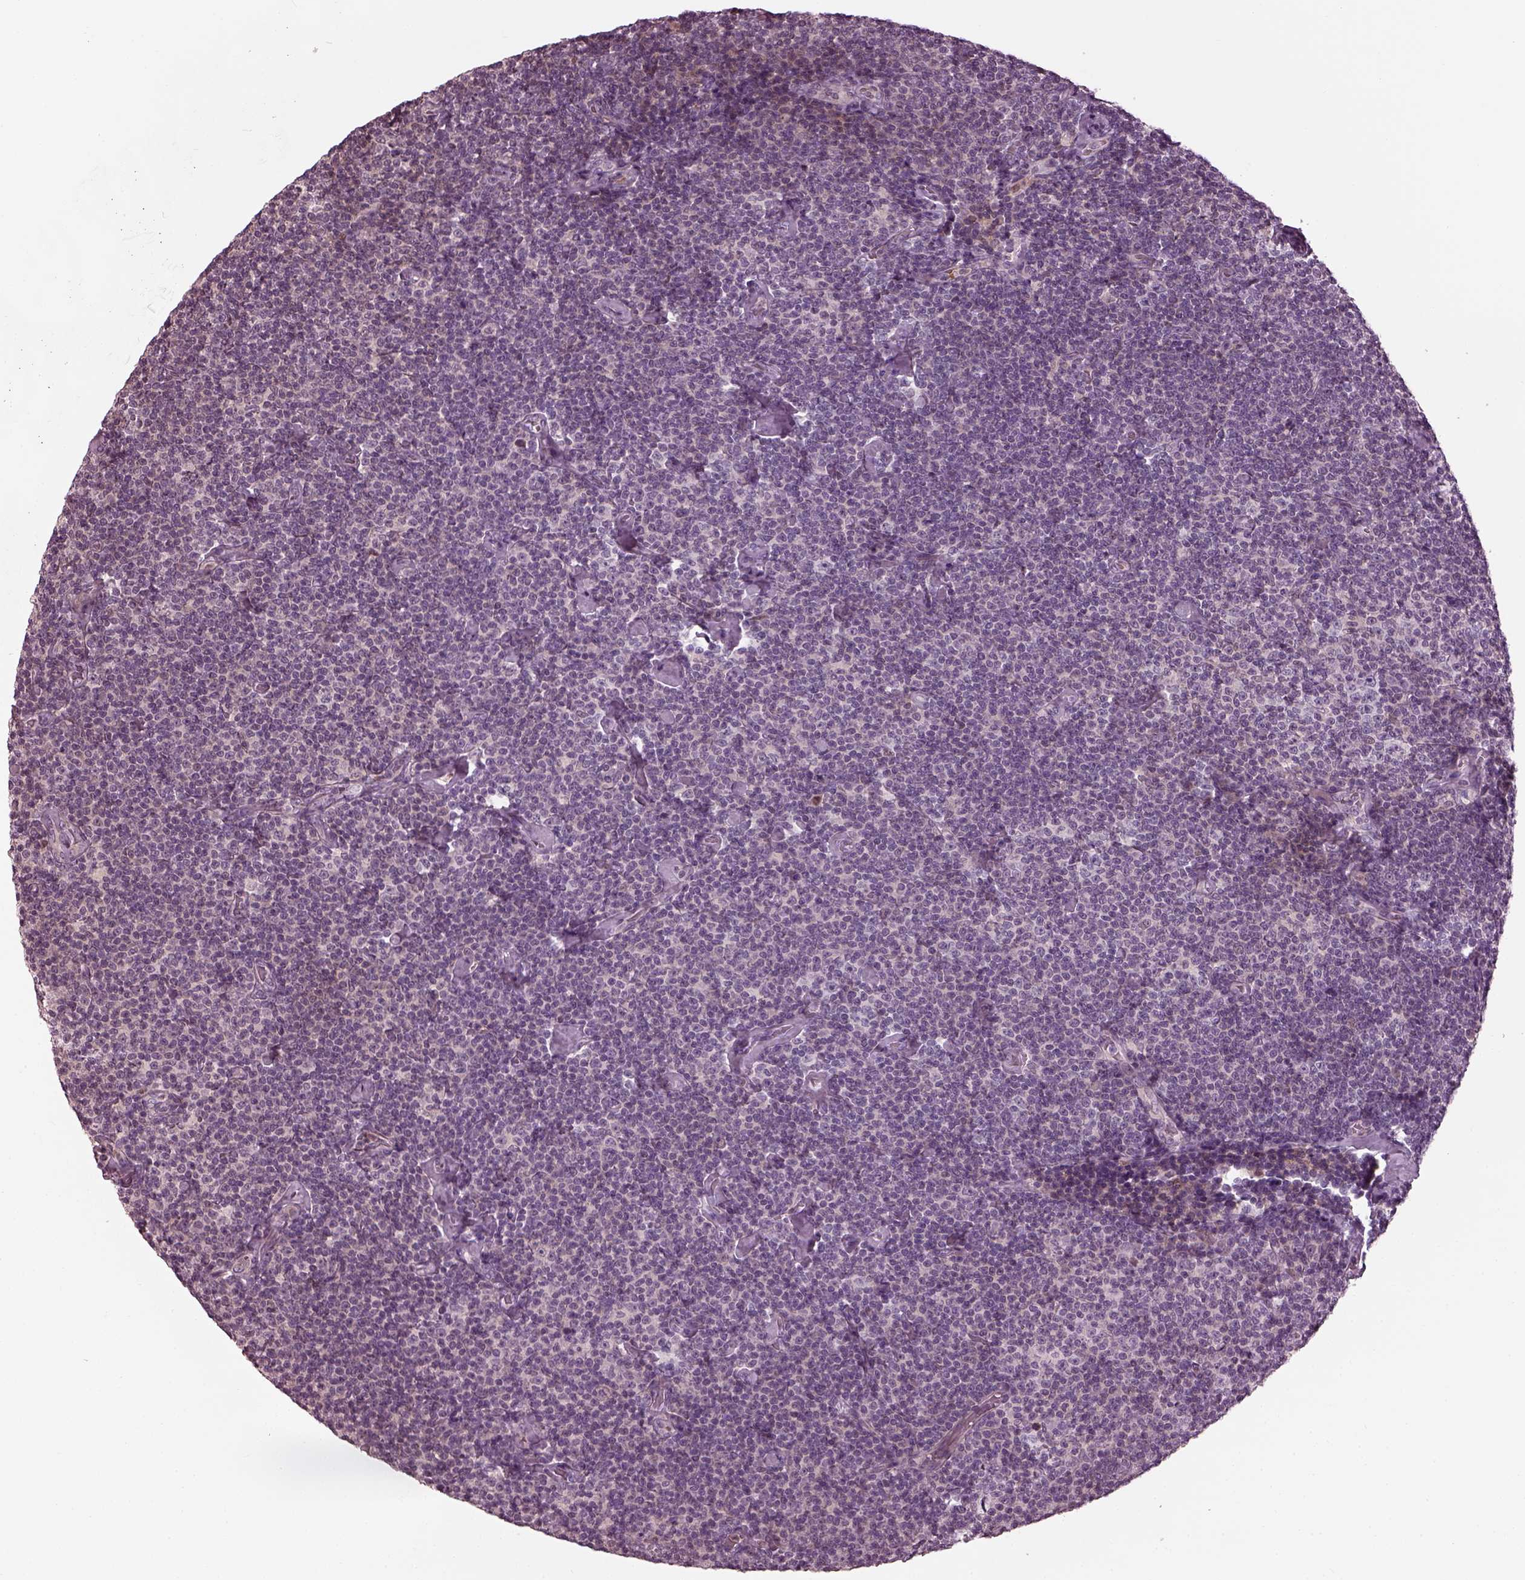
{"staining": {"intensity": "negative", "quantity": "none", "location": "none"}, "tissue": "lymphoma", "cell_type": "Tumor cells", "image_type": "cancer", "snomed": [{"axis": "morphology", "description": "Malignant lymphoma, non-Hodgkin's type, Low grade"}, {"axis": "topography", "description": "Lymph node"}], "caption": "A high-resolution photomicrograph shows immunohistochemistry staining of lymphoma, which shows no significant staining in tumor cells.", "gene": "BFSP1", "patient": {"sex": "male", "age": 81}}